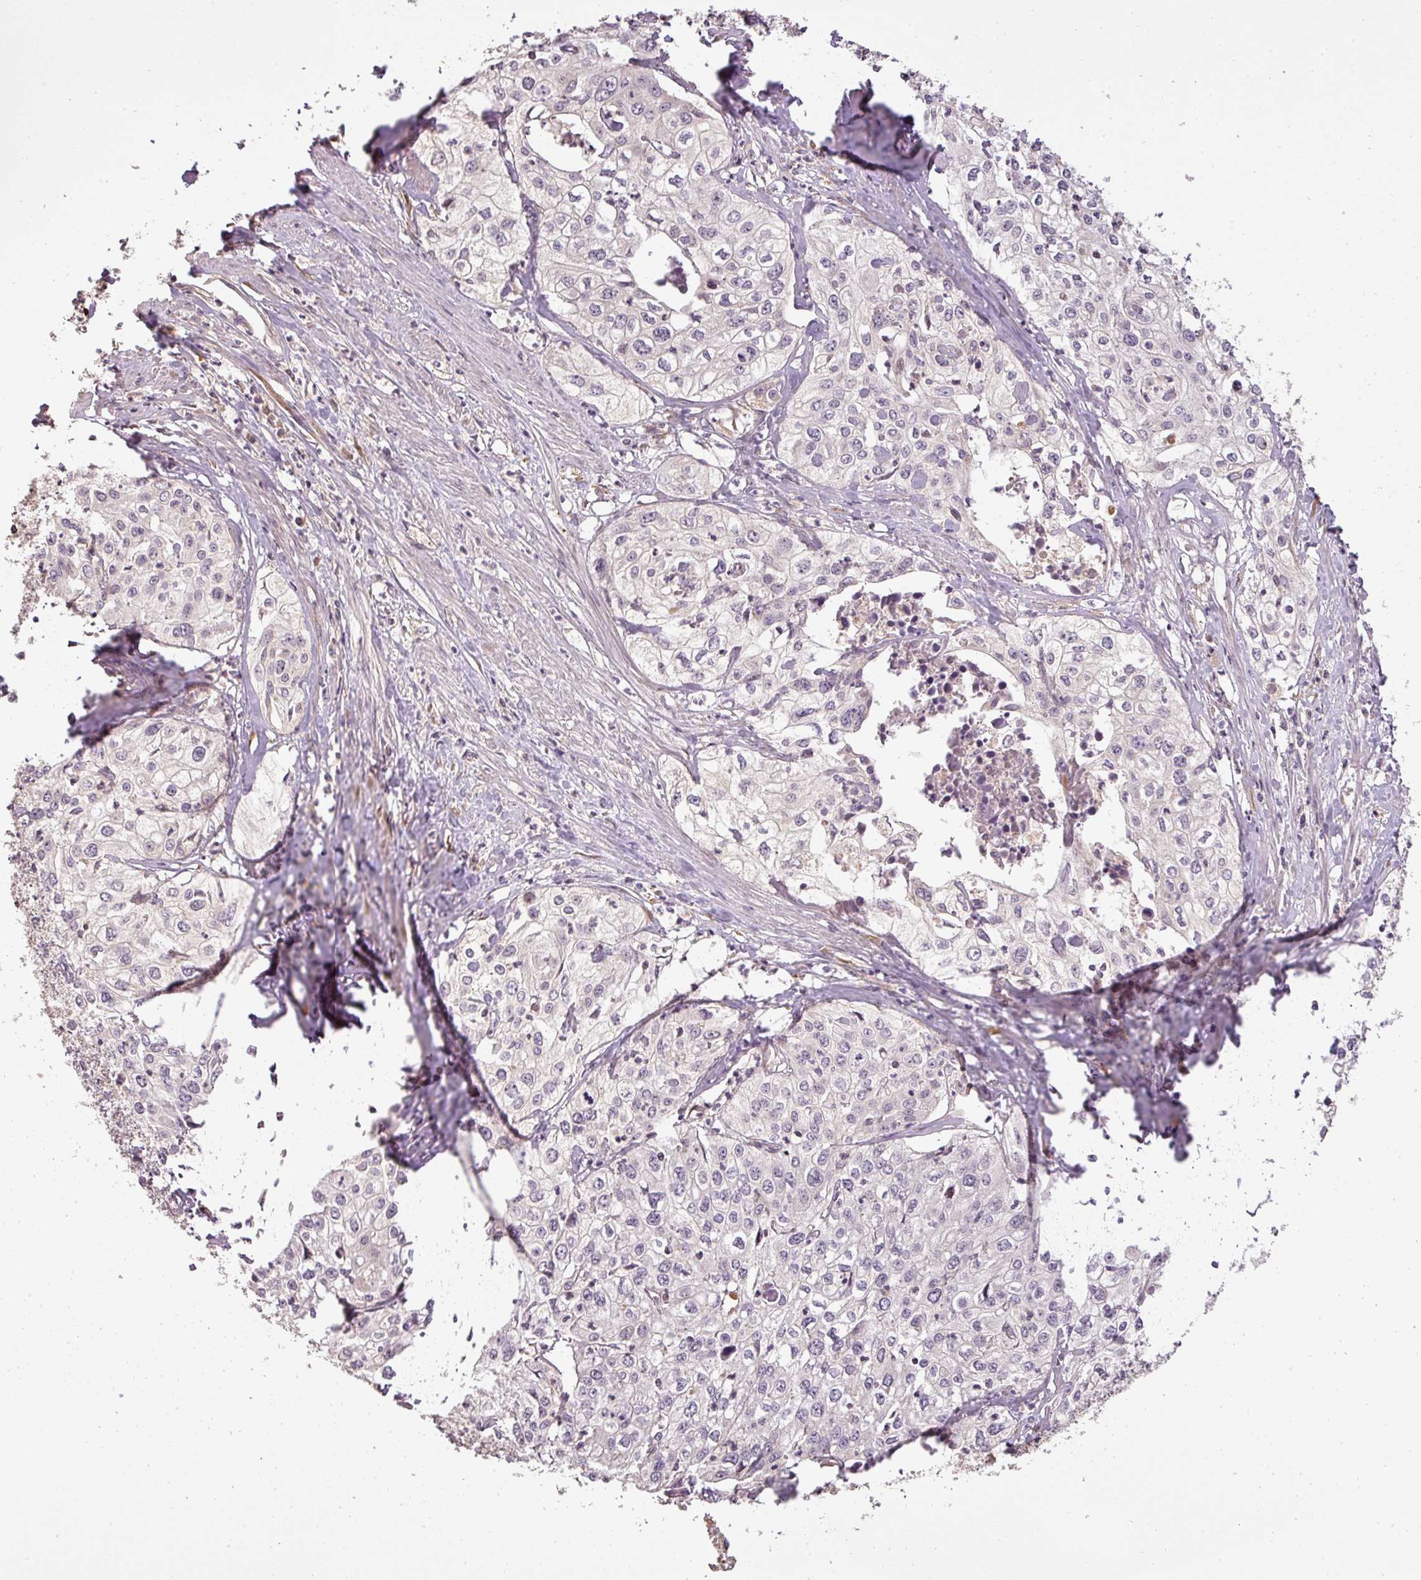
{"staining": {"intensity": "negative", "quantity": "none", "location": "none"}, "tissue": "cervical cancer", "cell_type": "Tumor cells", "image_type": "cancer", "snomed": [{"axis": "morphology", "description": "Squamous cell carcinoma, NOS"}, {"axis": "topography", "description": "Cervix"}], "caption": "Tumor cells show no significant positivity in squamous cell carcinoma (cervical).", "gene": "FAIM", "patient": {"sex": "female", "age": 31}}